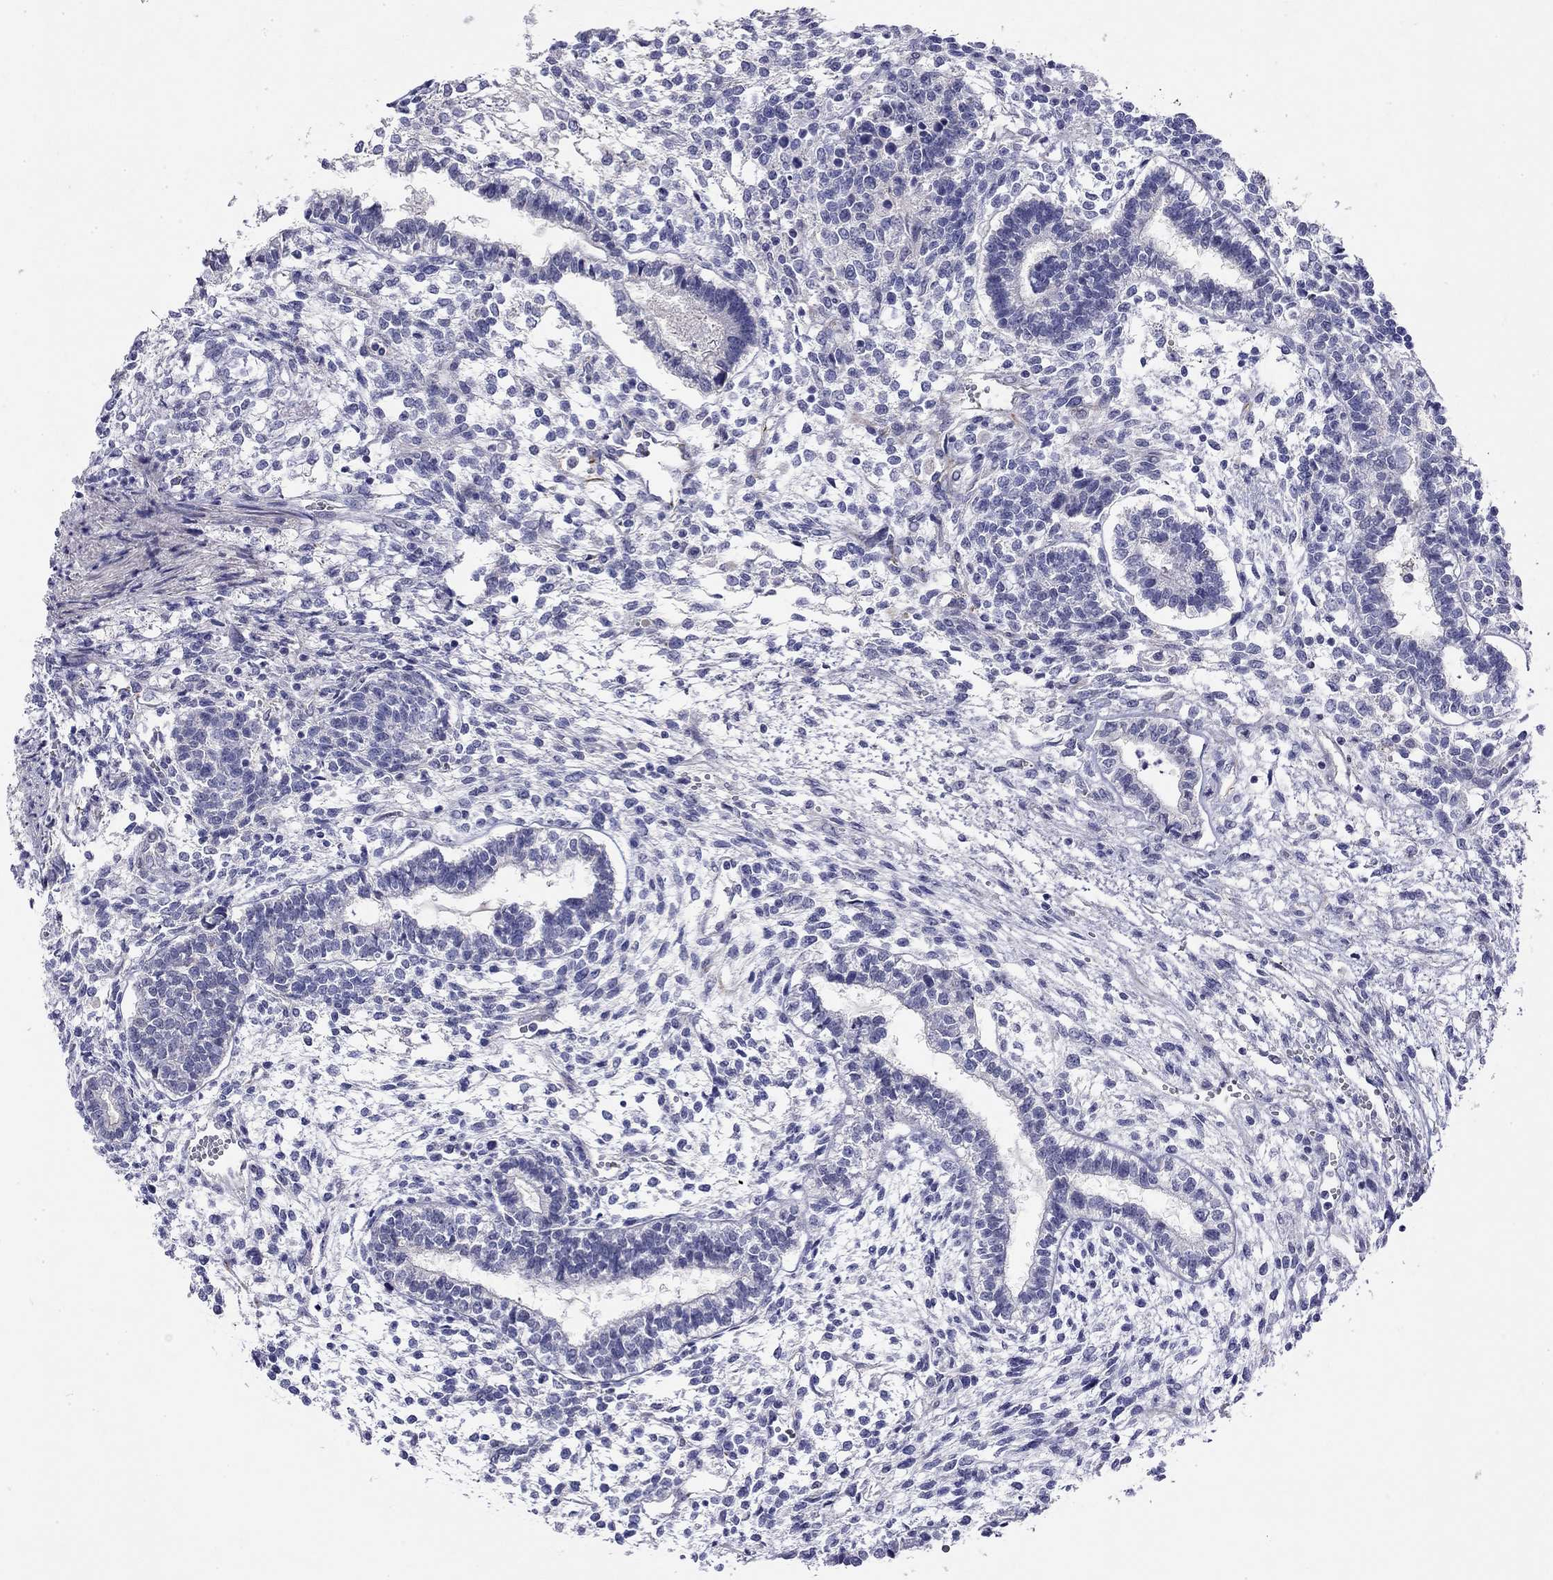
{"staining": {"intensity": "negative", "quantity": "none", "location": "none"}, "tissue": "testis cancer", "cell_type": "Tumor cells", "image_type": "cancer", "snomed": [{"axis": "morphology", "description": "Carcinoma, Embryonal, NOS"}, {"axis": "topography", "description": "Testis"}], "caption": "IHC image of human embryonal carcinoma (testis) stained for a protein (brown), which reveals no expression in tumor cells. (Brightfield microscopy of DAB (3,3'-diaminobenzidine) IHC at high magnification).", "gene": "RTL1", "patient": {"sex": "male", "age": 37}}